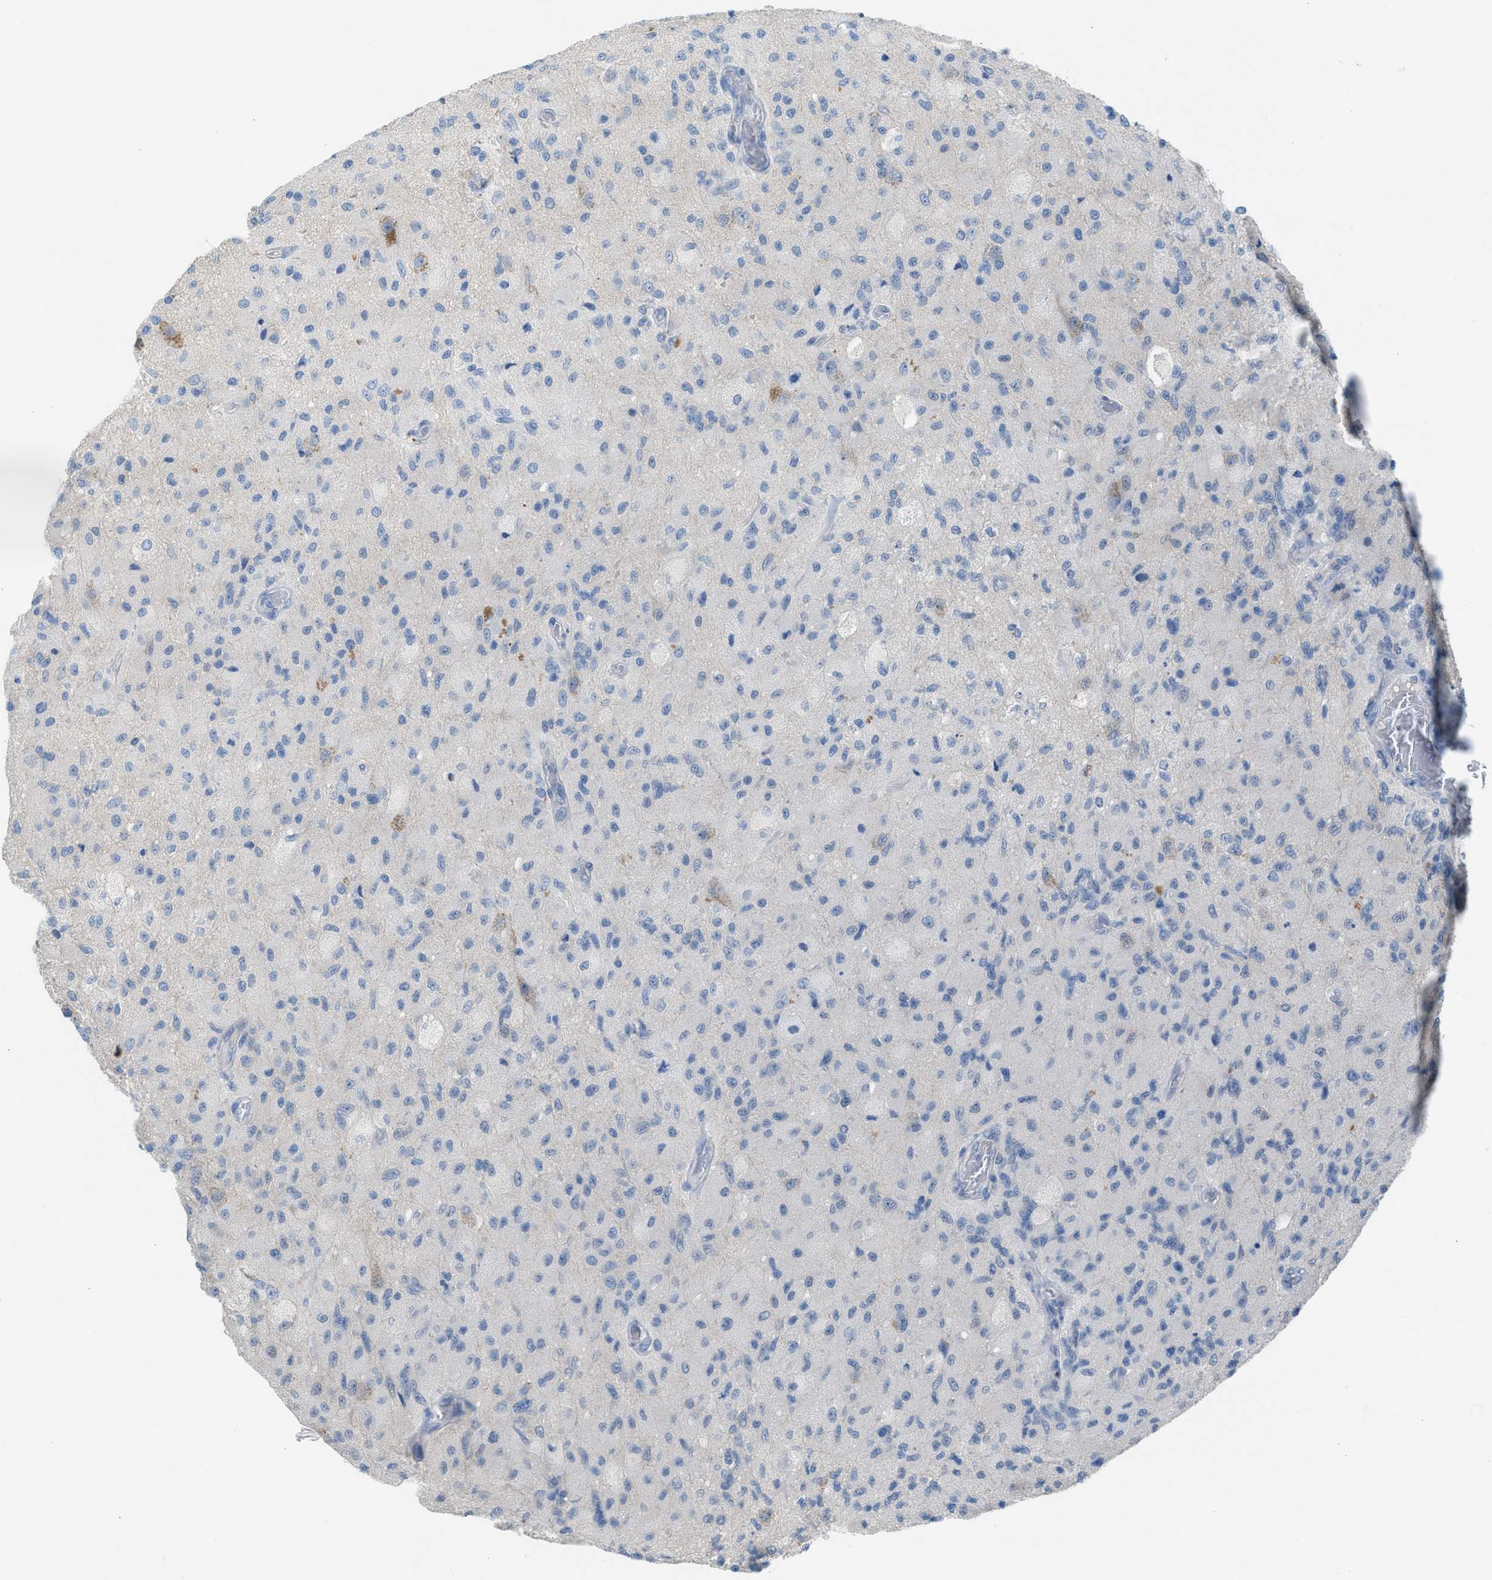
{"staining": {"intensity": "negative", "quantity": "none", "location": "none"}, "tissue": "glioma", "cell_type": "Tumor cells", "image_type": "cancer", "snomed": [{"axis": "morphology", "description": "Normal tissue, NOS"}, {"axis": "morphology", "description": "Glioma, malignant, High grade"}, {"axis": "topography", "description": "Cerebral cortex"}], "caption": "Immunohistochemistry image of neoplastic tissue: human glioma stained with DAB demonstrates no significant protein positivity in tumor cells.", "gene": "CLEC10A", "patient": {"sex": "male", "age": 77}}